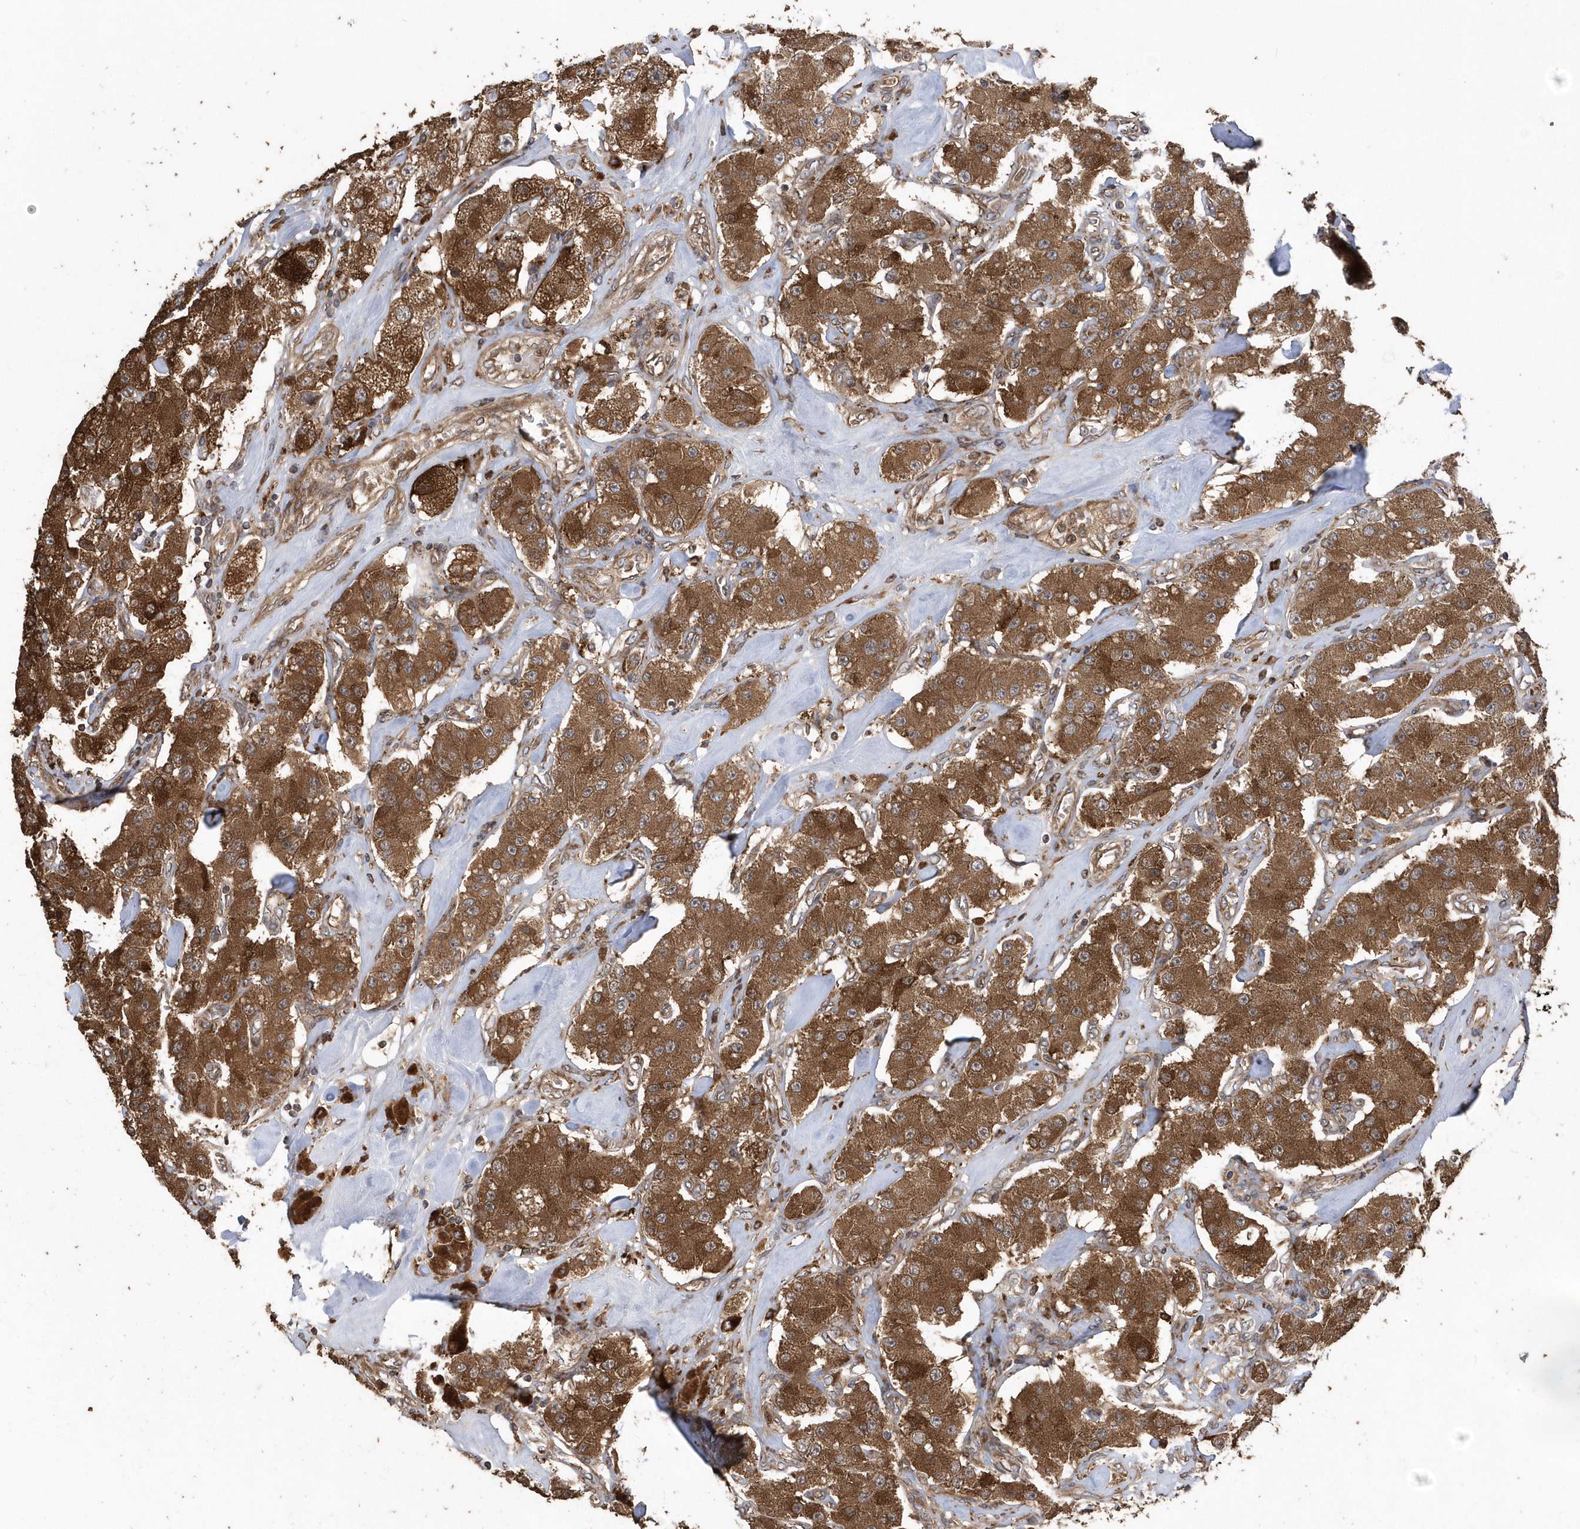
{"staining": {"intensity": "strong", "quantity": ">75%", "location": "cytoplasmic/membranous"}, "tissue": "carcinoid", "cell_type": "Tumor cells", "image_type": "cancer", "snomed": [{"axis": "morphology", "description": "Carcinoid, malignant, NOS"}, {"axis": "topography", "description": "Pancreas"}], "caption": "Immunohistochemistry micrograph of neoplastic tissue: human carcinoid stained using immunohistochemistry (IHC) exhibits high levels of strong protein expression localized specifically in the cytoplasmic/membranous of tumor cells, appearing as a cytoplasmic/membranous brown color.", "gene": "WASHC5", "patient": {"sex": "male", "age": 41}}